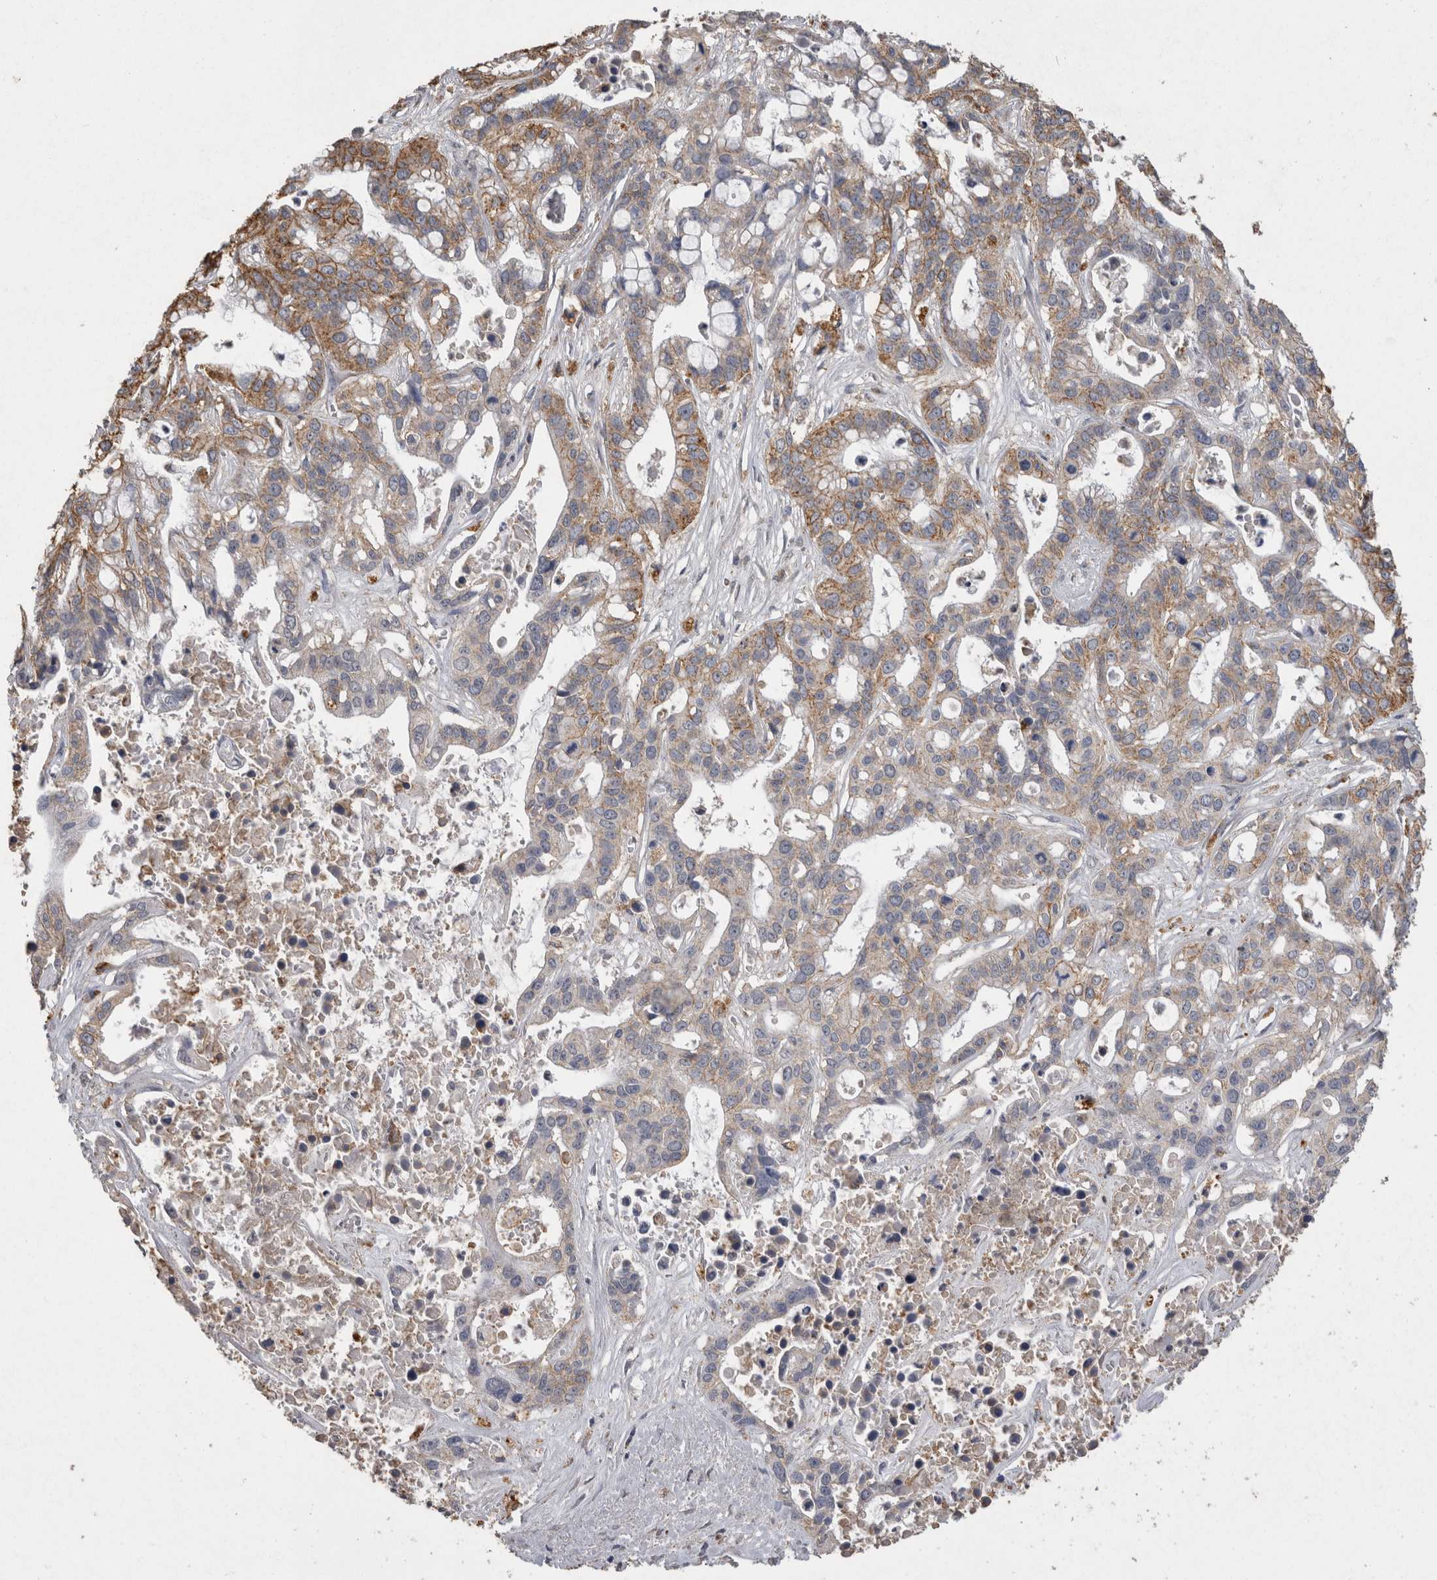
{"staining": {"intensity": "moderate", "quantity": "25%-75%", "location": "cytoplasmic/membranous"}, "tissue": "liver cancer", "cell_type": "Tumor cells", "image_type": "cancer", "snomed": [{"axis": "morphology", "description": "Cholangiocarcinoma"}, {"axis": "topography", "description": "Liver"}], "caption": "The immunohistochemical stain highlights moderate cytoplasmic/membranous positivity in tumor cells of liver cancer (cholangiocarcinoma) tissue.", "gene": "CNTFR", "patient": {"sex": "female", "age": 65}}